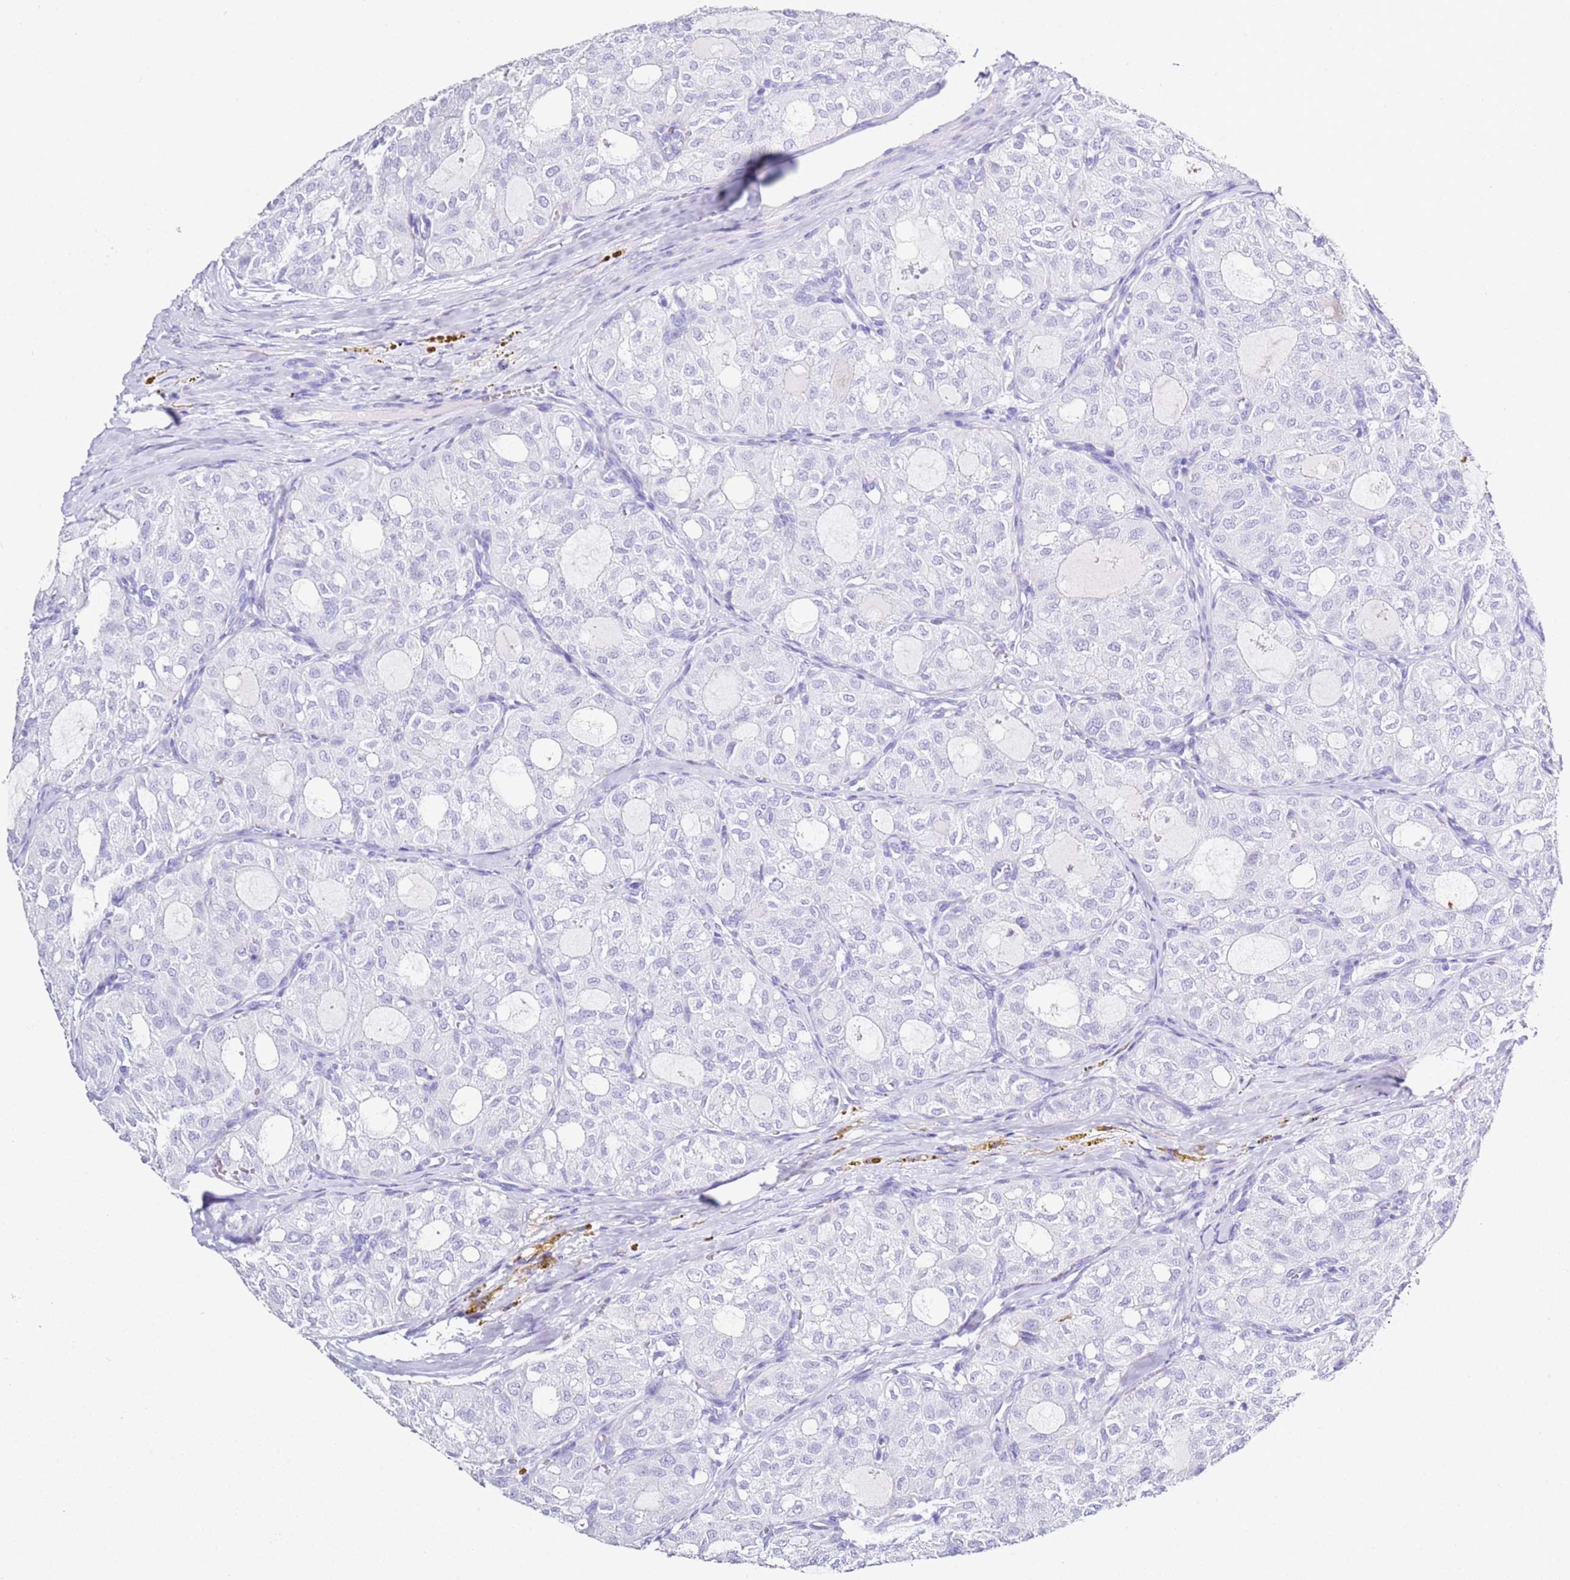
{"staining": {"intensity": "negative", "quantity": "none", "location": "none"}, "tissue": "thyroid cancer", "cell_type": "Tumor cells", "image_type": "cancer", "snomed": [{"axis": "morphology", "description": "Follicular adenoma carcinoma, NOS"}, {"axis": "topography", "description": "Thyroid gland"}], "caption": "There is no significant positivity in tumor cells of thyroid follicular adenoma carcinoma. (DAB IHC with hematoxylin counter stain).", "gene": "PTBP2", "patient": {"sex": "male", "age": 75}}